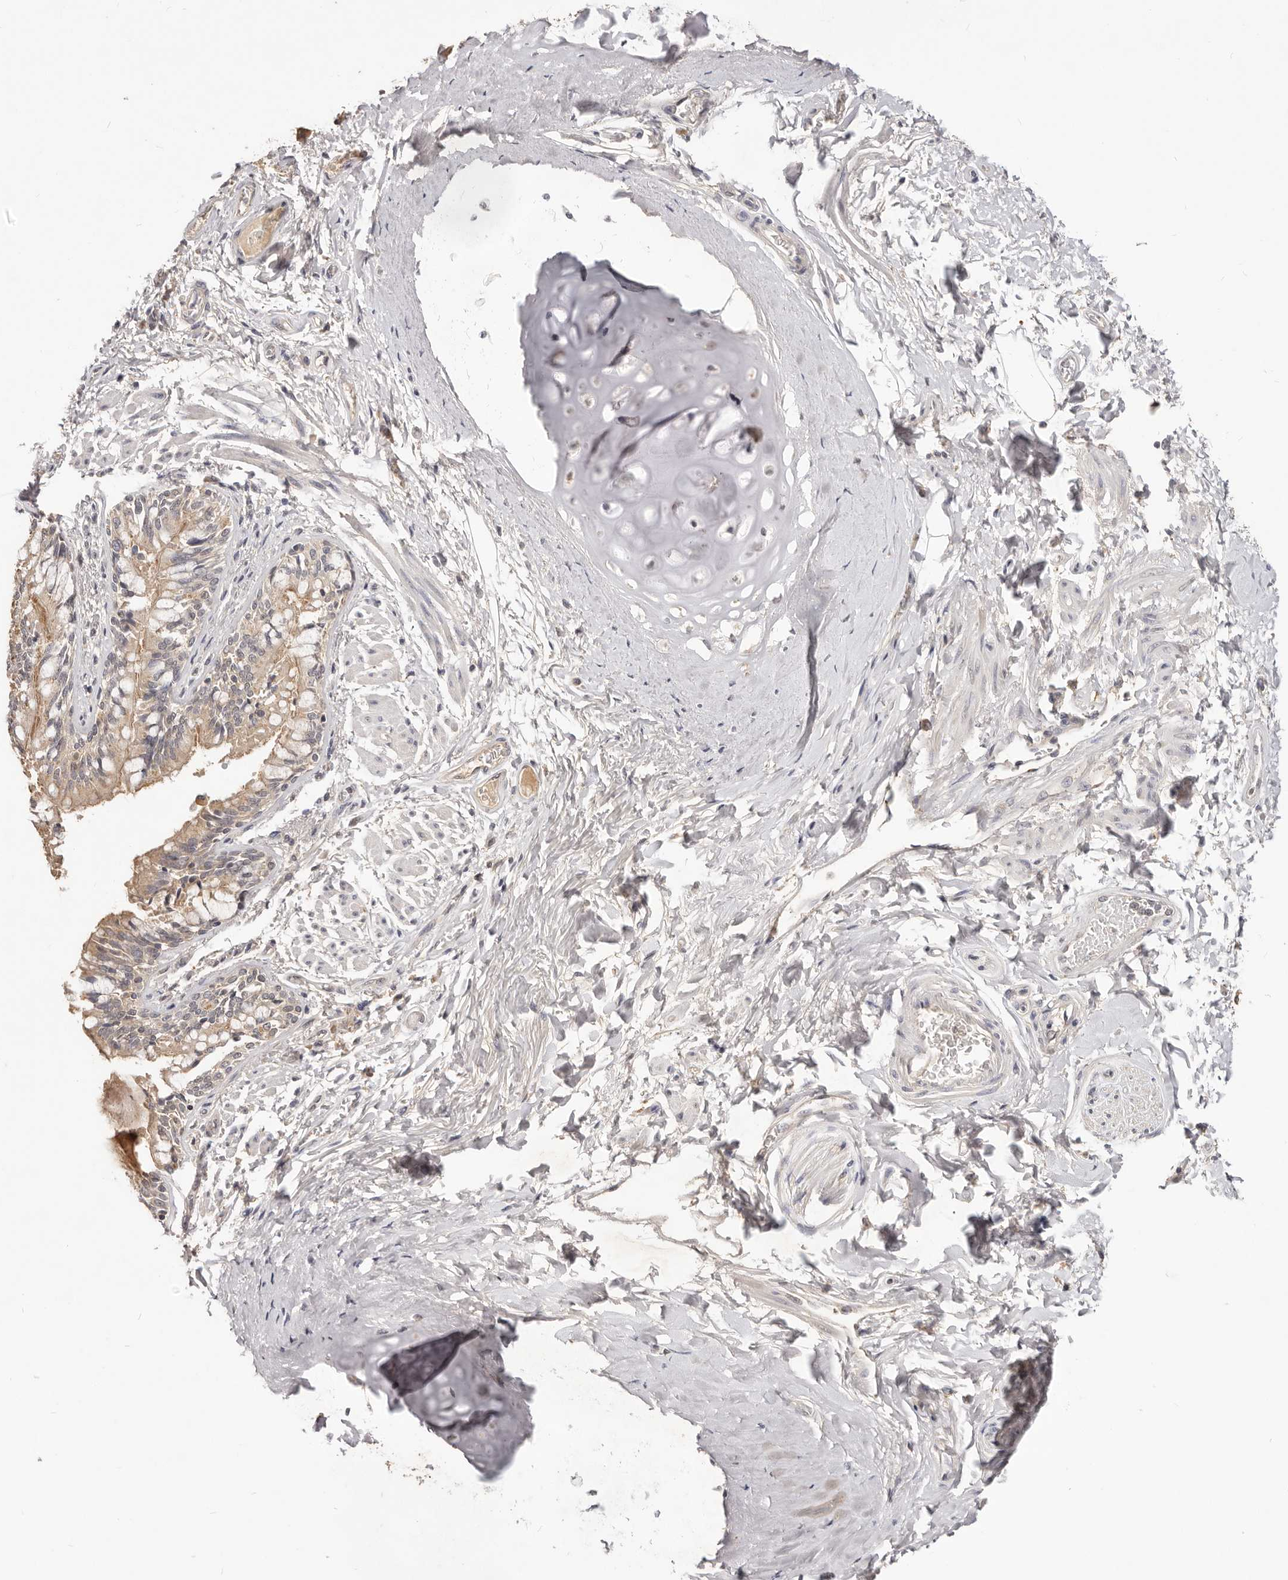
{"staining": {"intensity": "moderate", "quantity": ">75%", "location": "cytoplasmic/membranous"}, "tissue": "bronchus", "cell_type": "Respiratory epithelial cells", "image_type": "normal", "snomed": [{"axis": "morphology", "description": "Normal tissue, NOS"}, {"axis": "morphology", "description": "Inflammation, NOS"}, {"axis": "topography", "description": "Lung"}], "caption": "Respiratory epithelial cells show moderate cytoplasmic/membranous positivity in approximately >75% of cells in normal bronchus. (DAB = brown stain, brightfield microscopy at high magnification).", "gene": "TSPAN13", "patient": {"sex": "female", "age": 46}}